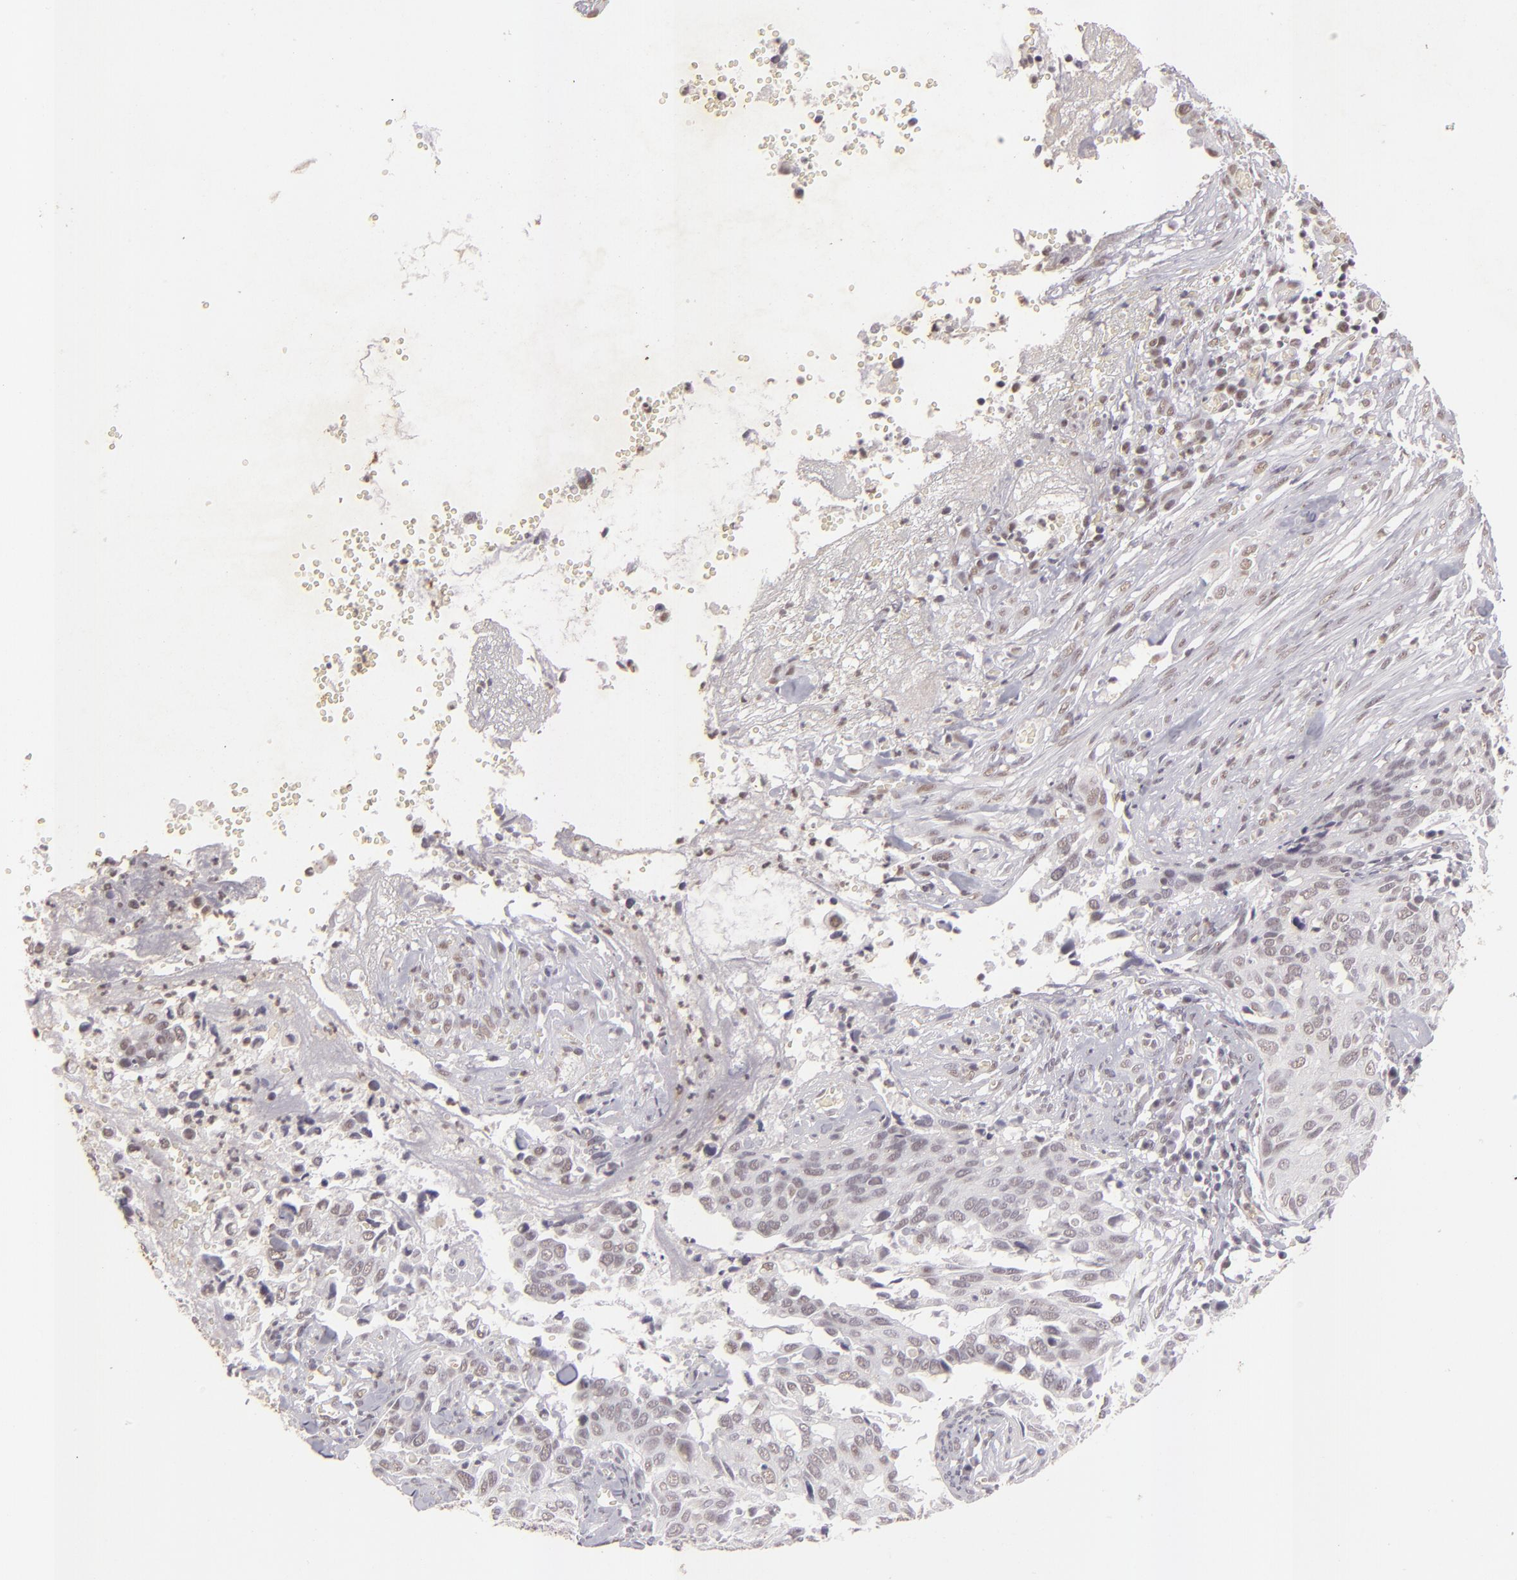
{"staining": {"intensity": "weak", "quantity": "<25%", "location": "nuclear"}, "tissue": "cervical cancer", "cell_type": "Tumor cells", "image_type": "cancer", "snomed": [{"axis": "morphology", "description": "Normal tissue, NOS"}, {"axis": "morphology", "description": "Squamous cell carcinoma, NOS"}, {"axis": "topography", "description": "Cervix"}], "caption": "Image shows no protein positivity in tumor cells of cervical squamous cell carcinoma tissue. Nuclei are stained in blue.", "gene": "CBX3", "patient": {"sex": "female", "age": 45}}